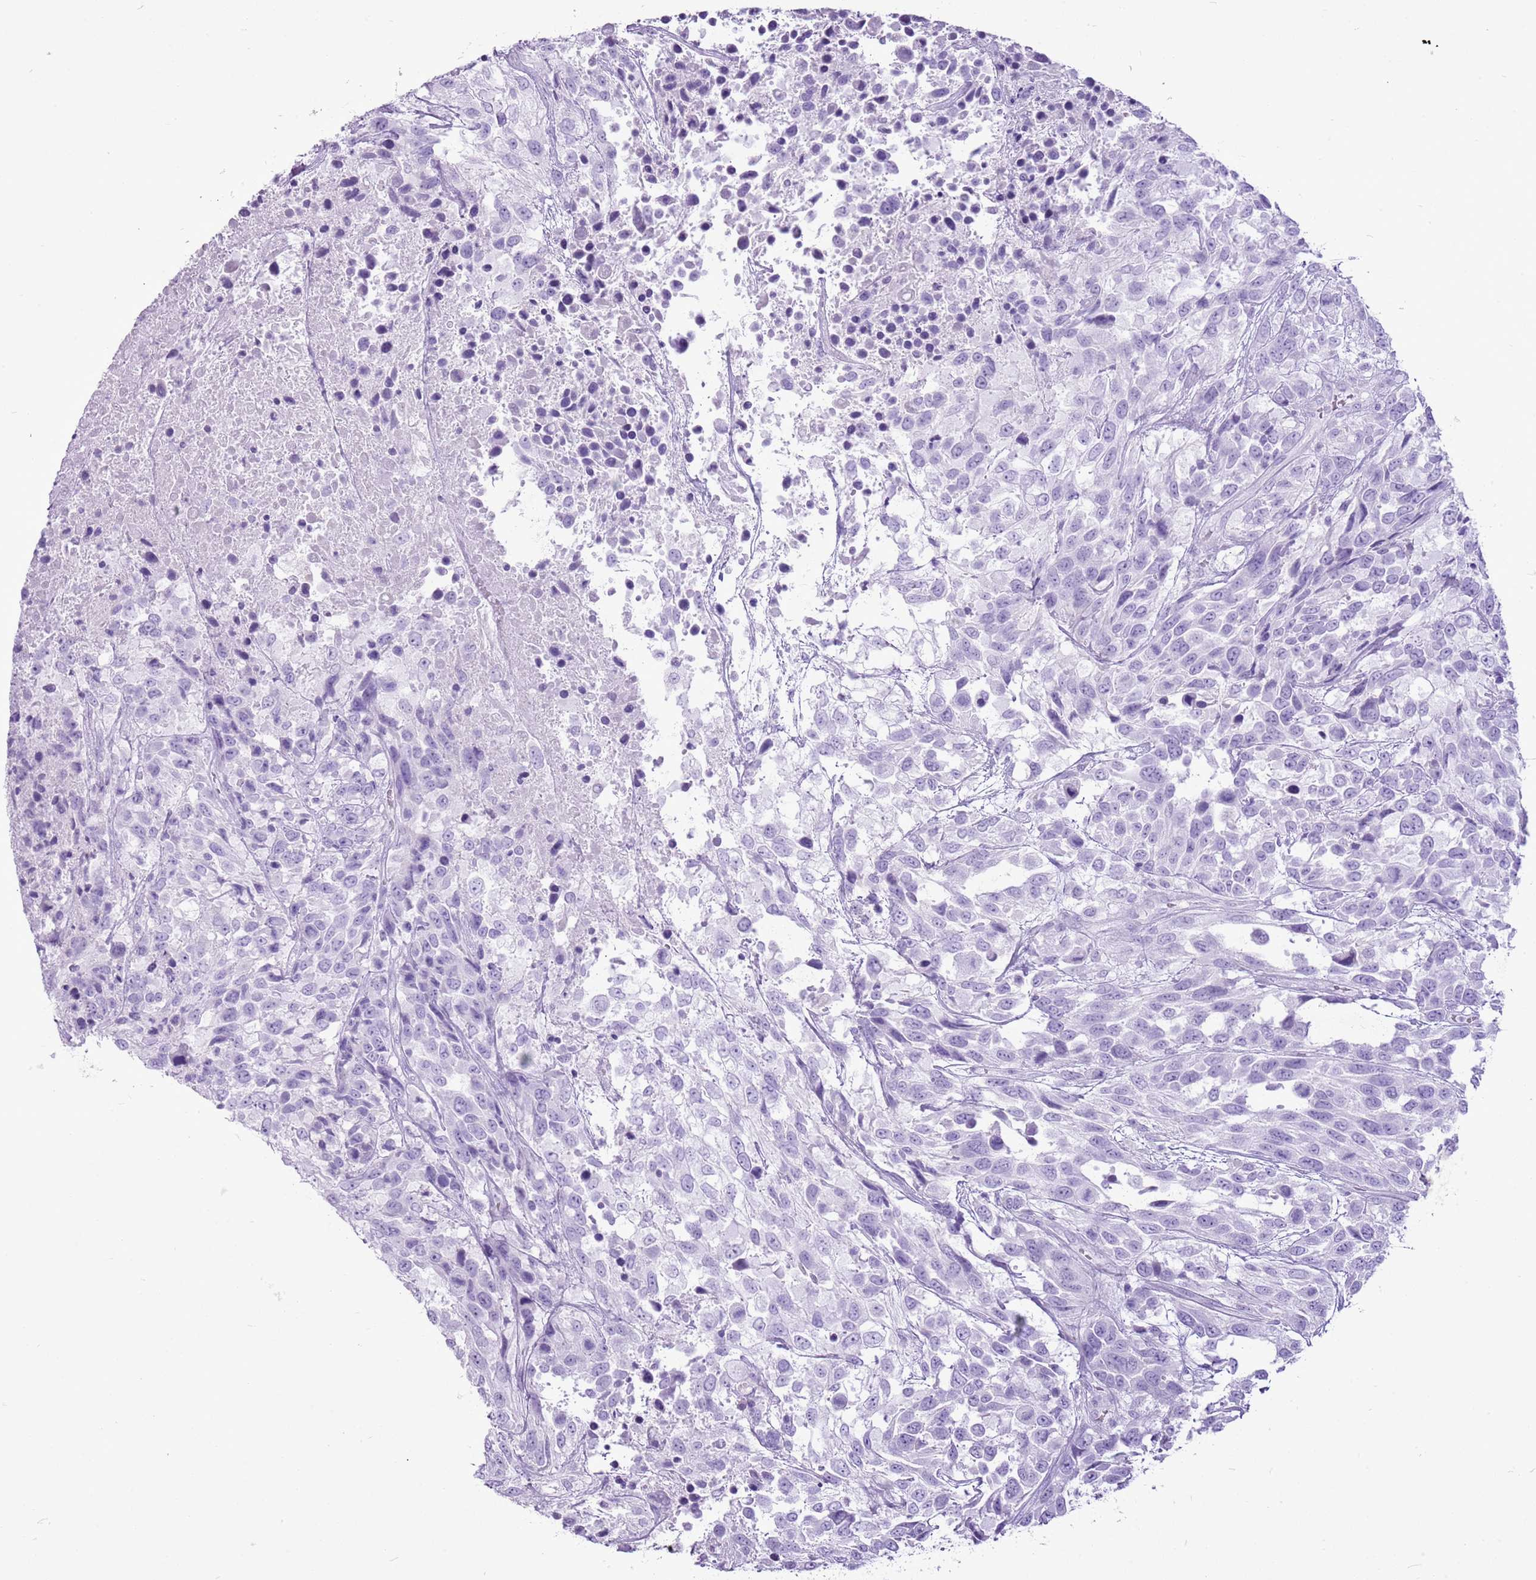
{"staining": {"intensity": "negative", "quantity": "none", "location": "none"}, "tissue": "urothelial cancer", "cell_type": "Tumor cells", "image_type": "cancer", "snomed": [{"axis": "morphology", "description": "Urothelial carcinoma, High grade"}, {"axis": "topography", "description": "Urinary bladder"}], "caption": "Immunohistochemical staining of human high-grade urothelial carcinoma reveals no significant staining in tumor cells. (Stains: DAB immunohistochemistry (IHC) with hematoxylin counter stain, Microscopy: brightfield microscopy at high magnification).", "gene": "CNFN", "patient": {"sex": "female", "age": 70}}